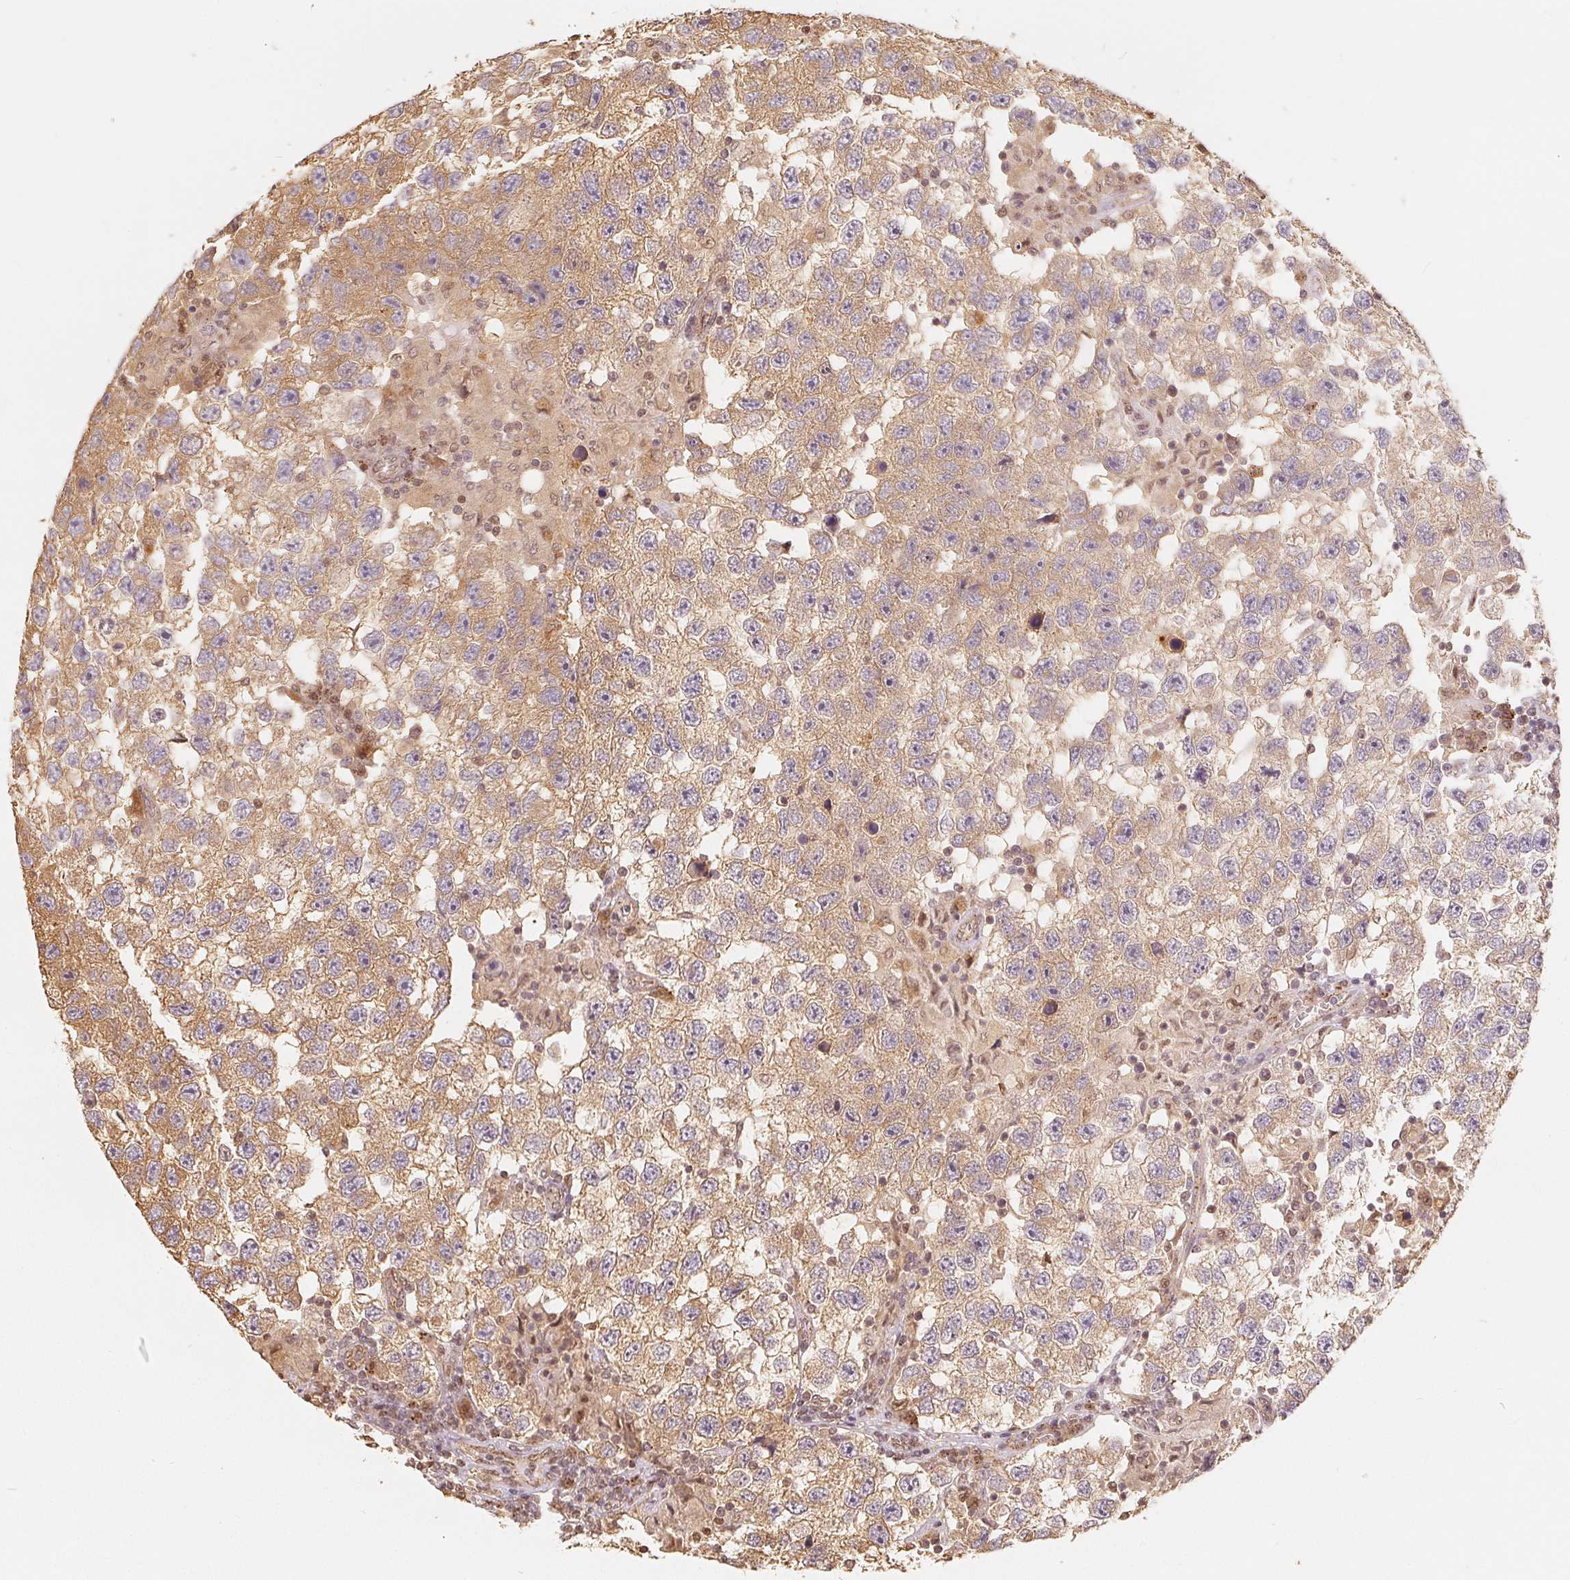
{"staining": {"intensity": "weak", "quantity": ">75%", "location": "cytoplasmic/membranous"}, "tissue": "testis cancer", "cell_type": "Tumor cells", "image_type": "cancer", "snomed": [{"axis": "morphology", "description": "Seminoma, NOS"}, {"axis": "topography", "description": "Testis"}], "caption": "Testis cancer was stained to show a protein in brown. There is low levels of weak cytoplasmic/membranous expression in approximately >75% of tumor cells.", "gene": "GUSB", "patient": {"sex": "male", "age": 26}}